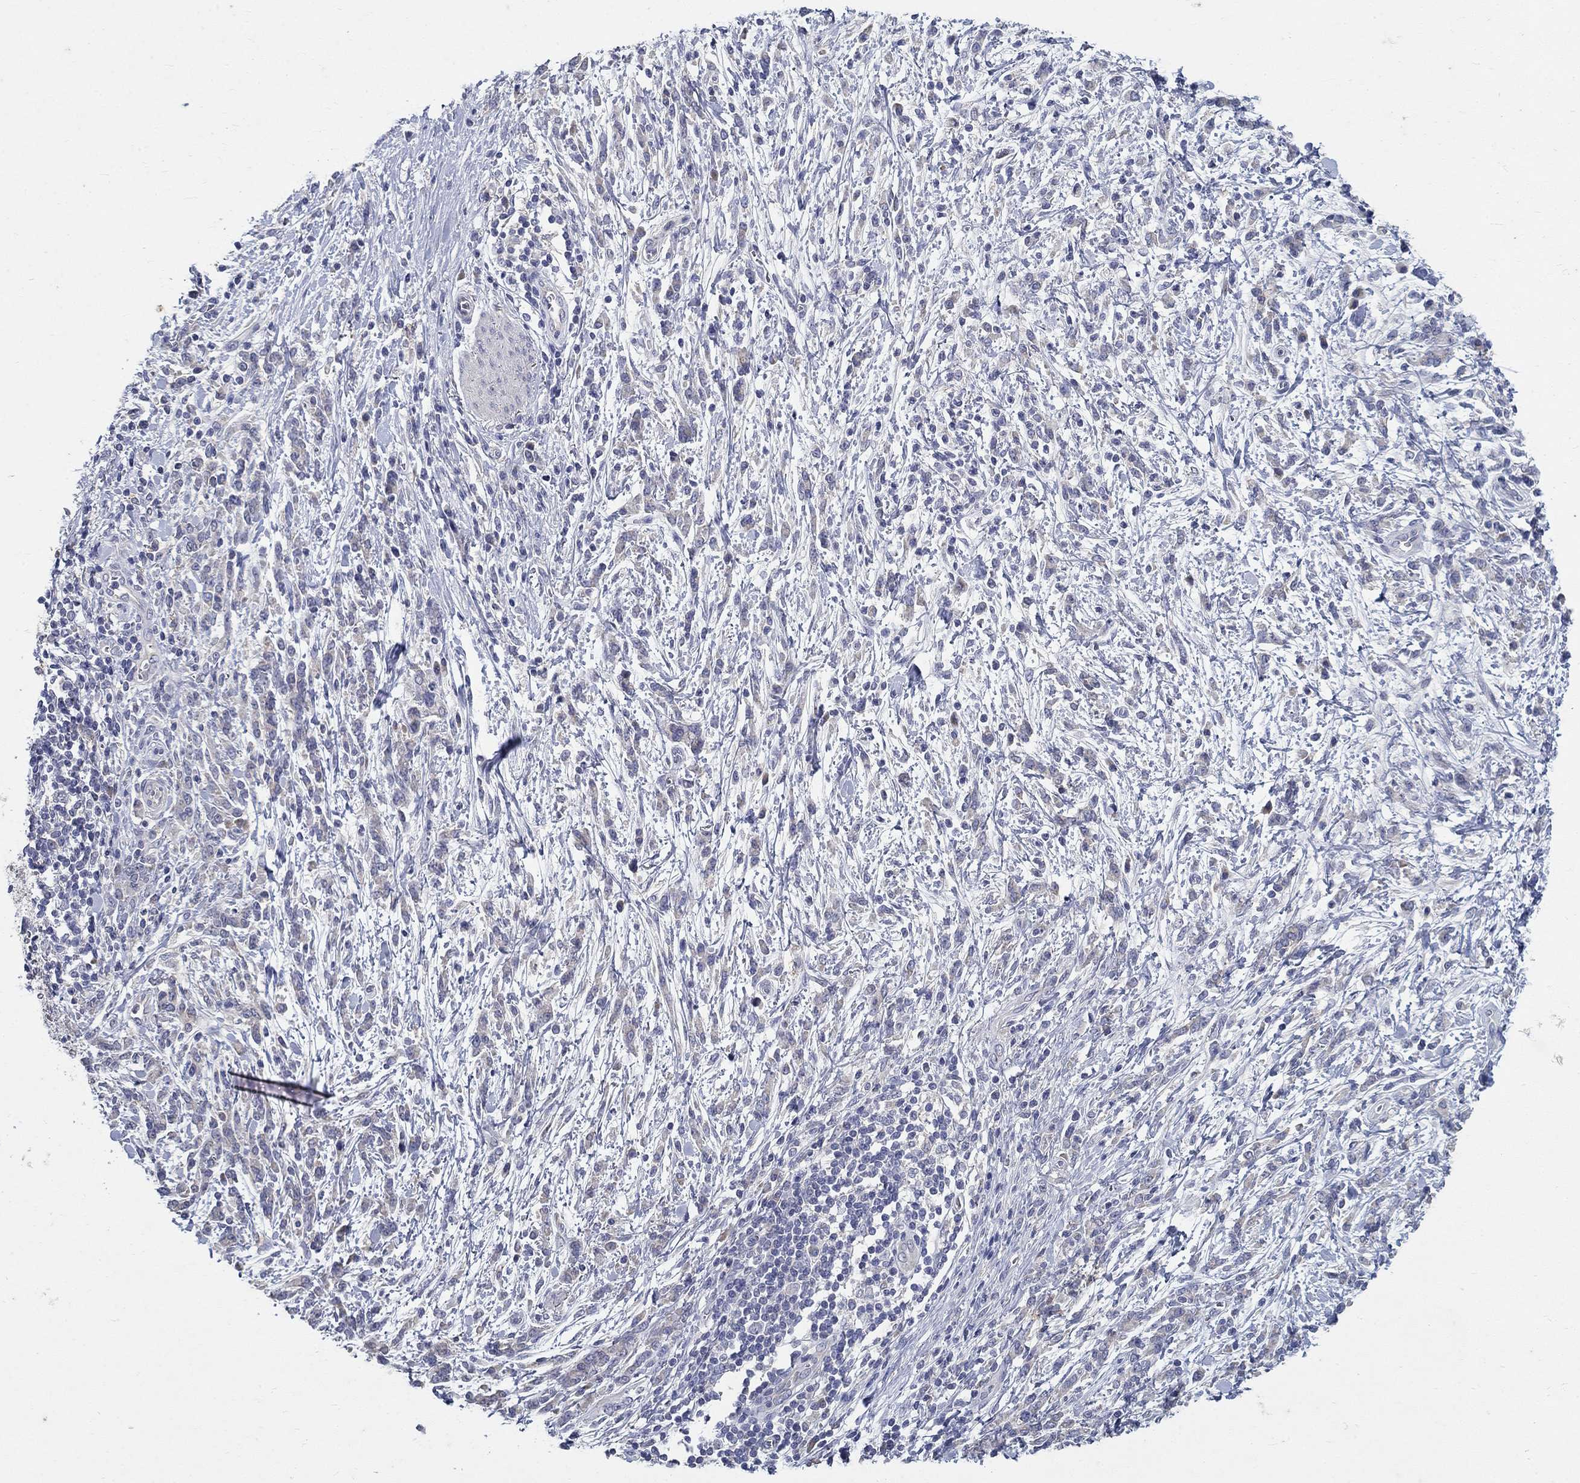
{"staining": {"intensity": "negative", "quantity": "none", "location": "none"}, "tissue": "stomach cancer", "cell_type": "Tumor cells", "image_type": "cancer", "snomed": [{"axis": "morphology", "description": "Adenocarcinoma, NOS"}, {"axis": "topography", "description": "Stomach"}], "caption": "Tumor cells are negative for brown protein staining in stomach cancer. Nuclei are stained in blue.", "gene": "PROZ", "patient": {"sex": "female", "age": 57}}